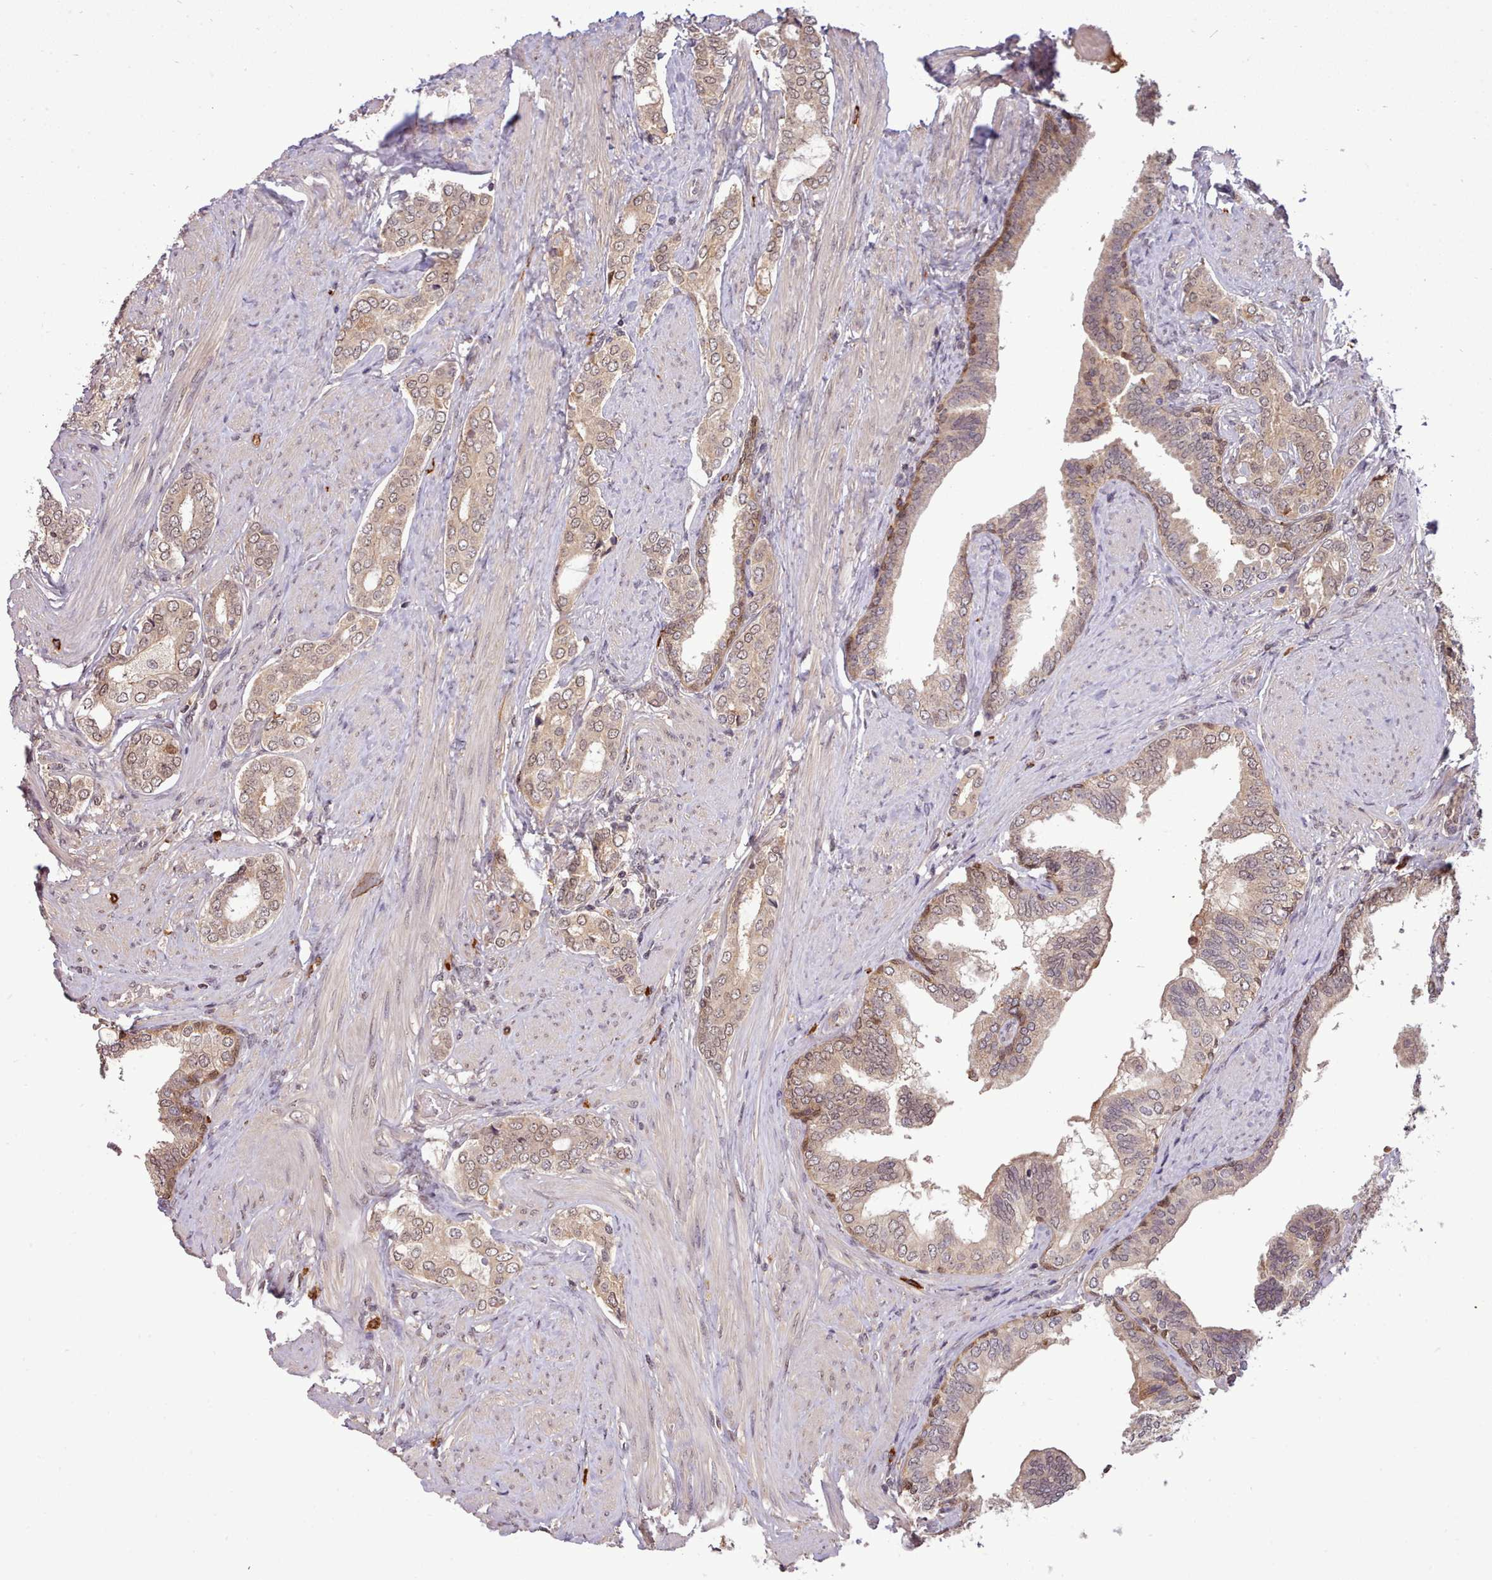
{"staining": {"intensity": "moderate", "quantity": ">75%", "location": "cytoplasmic/membranous,nuclear"}, "tissue": "prostate cancer", "cell_type": "Tumor cells", "image_type": "cancer", "snomed": [{"axis": "morphology", "description": "Adenocarcinoma, High grade"}, {"axis": "topography", "description": "Prostate"}], "caption": "This photomicrograph displays immunohistochemistry staining of prostate cancer, with medium moderate cytoplasmic/membranous and nuclear positivity in approximately >75% of tumor cells.", "gene": "ARL17A", "patient": {"sex": "male", "age": 71}}